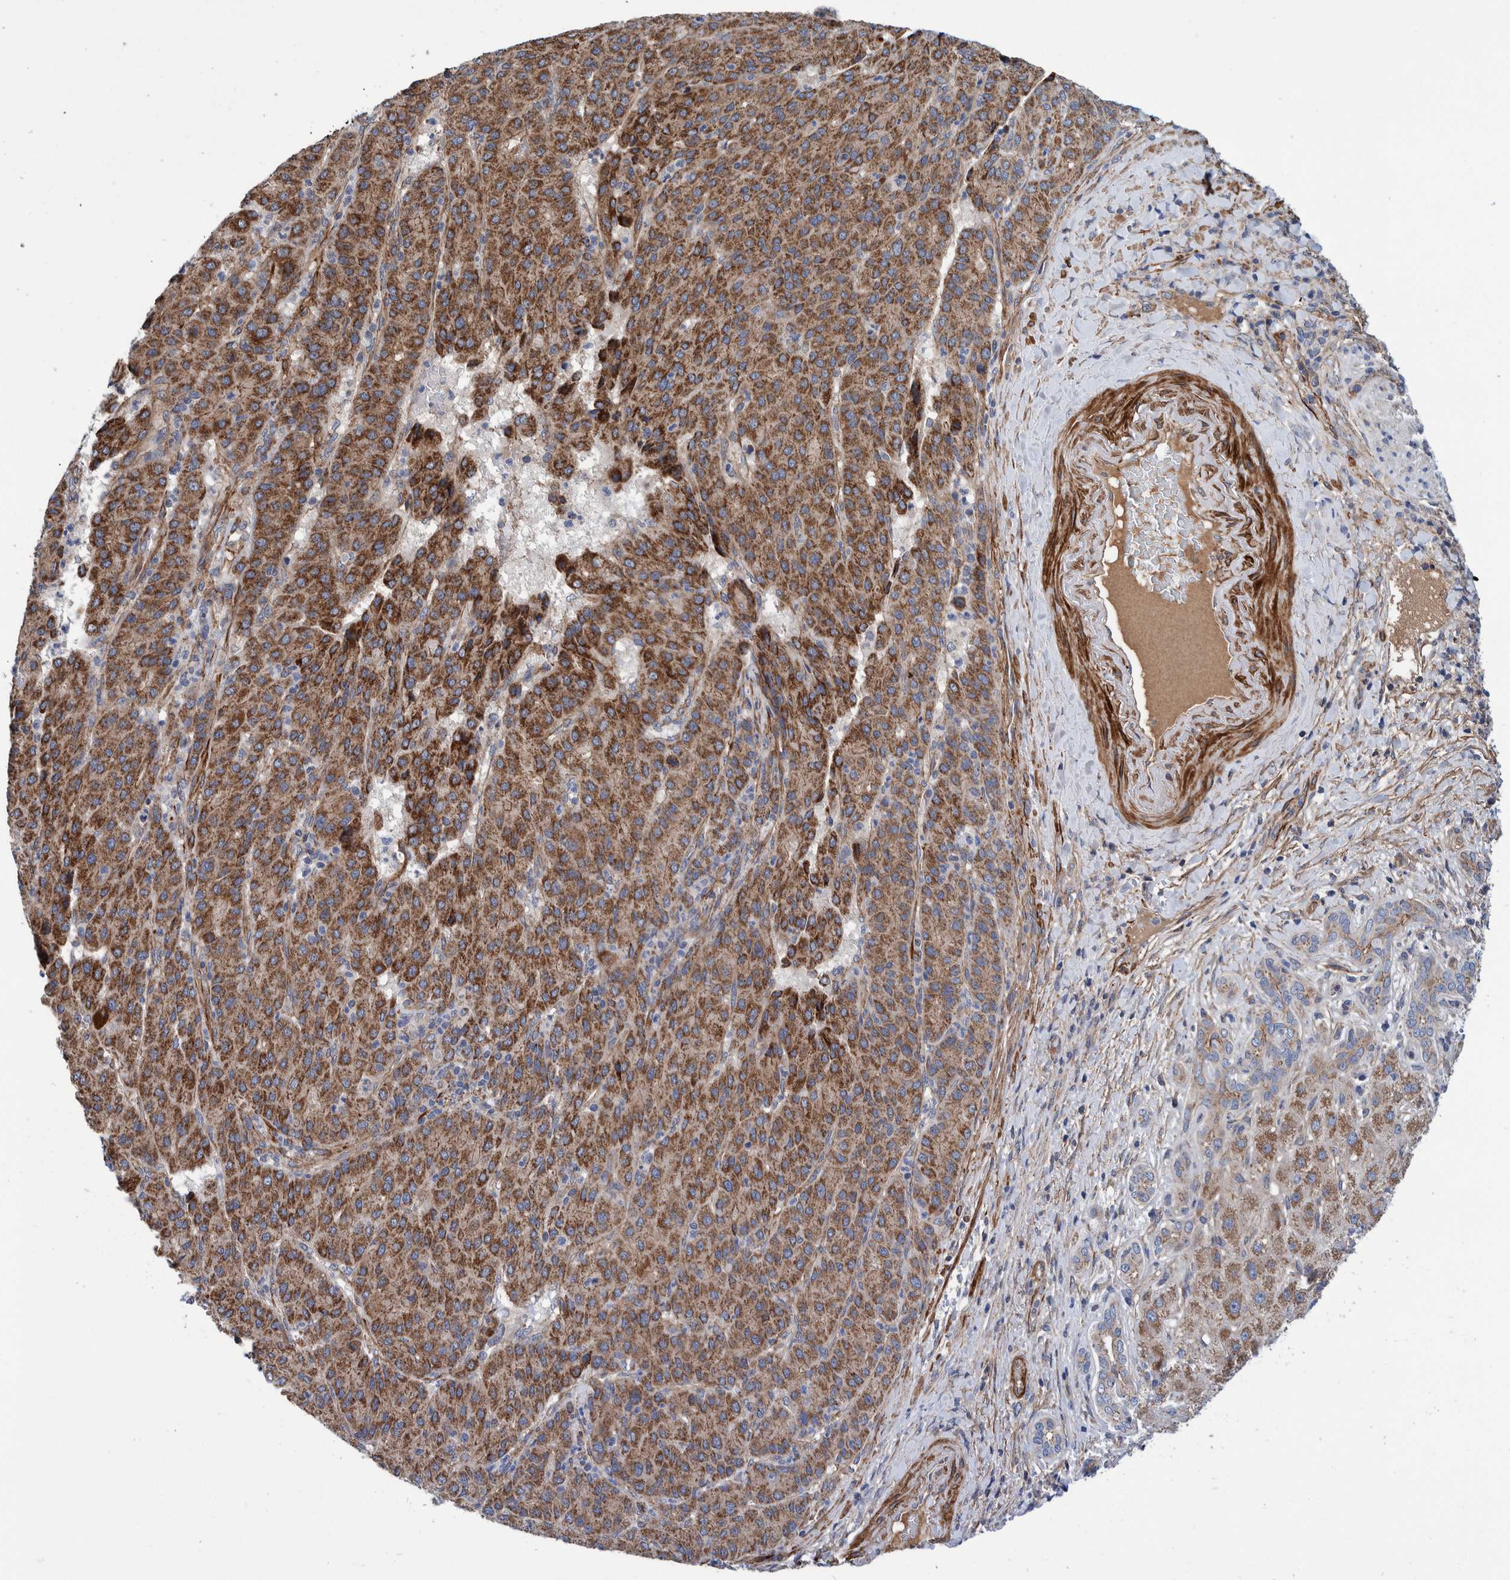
{"staining": {"intensity": "strong", "quantity": ">75%", "location": "cytoplasmic/membranous"}, "tissue": "liver cancer", "cell_type": "Tumor cells", "image_type": "cancer", "snomed": [{"axis": "morphology", "description": "Carcinoma, Hepatocellular, NOS"}, {"axis": "topography", "description": "Liver"}], "caption": "Strong cytoplasmic/membranous staining for a protein is seen in approximately >75% of tumor cells of liver hepatocellular carcinoma using IHC.", "gene": "SLC25A10", "patient": {"sex": "male", "age": 65}}